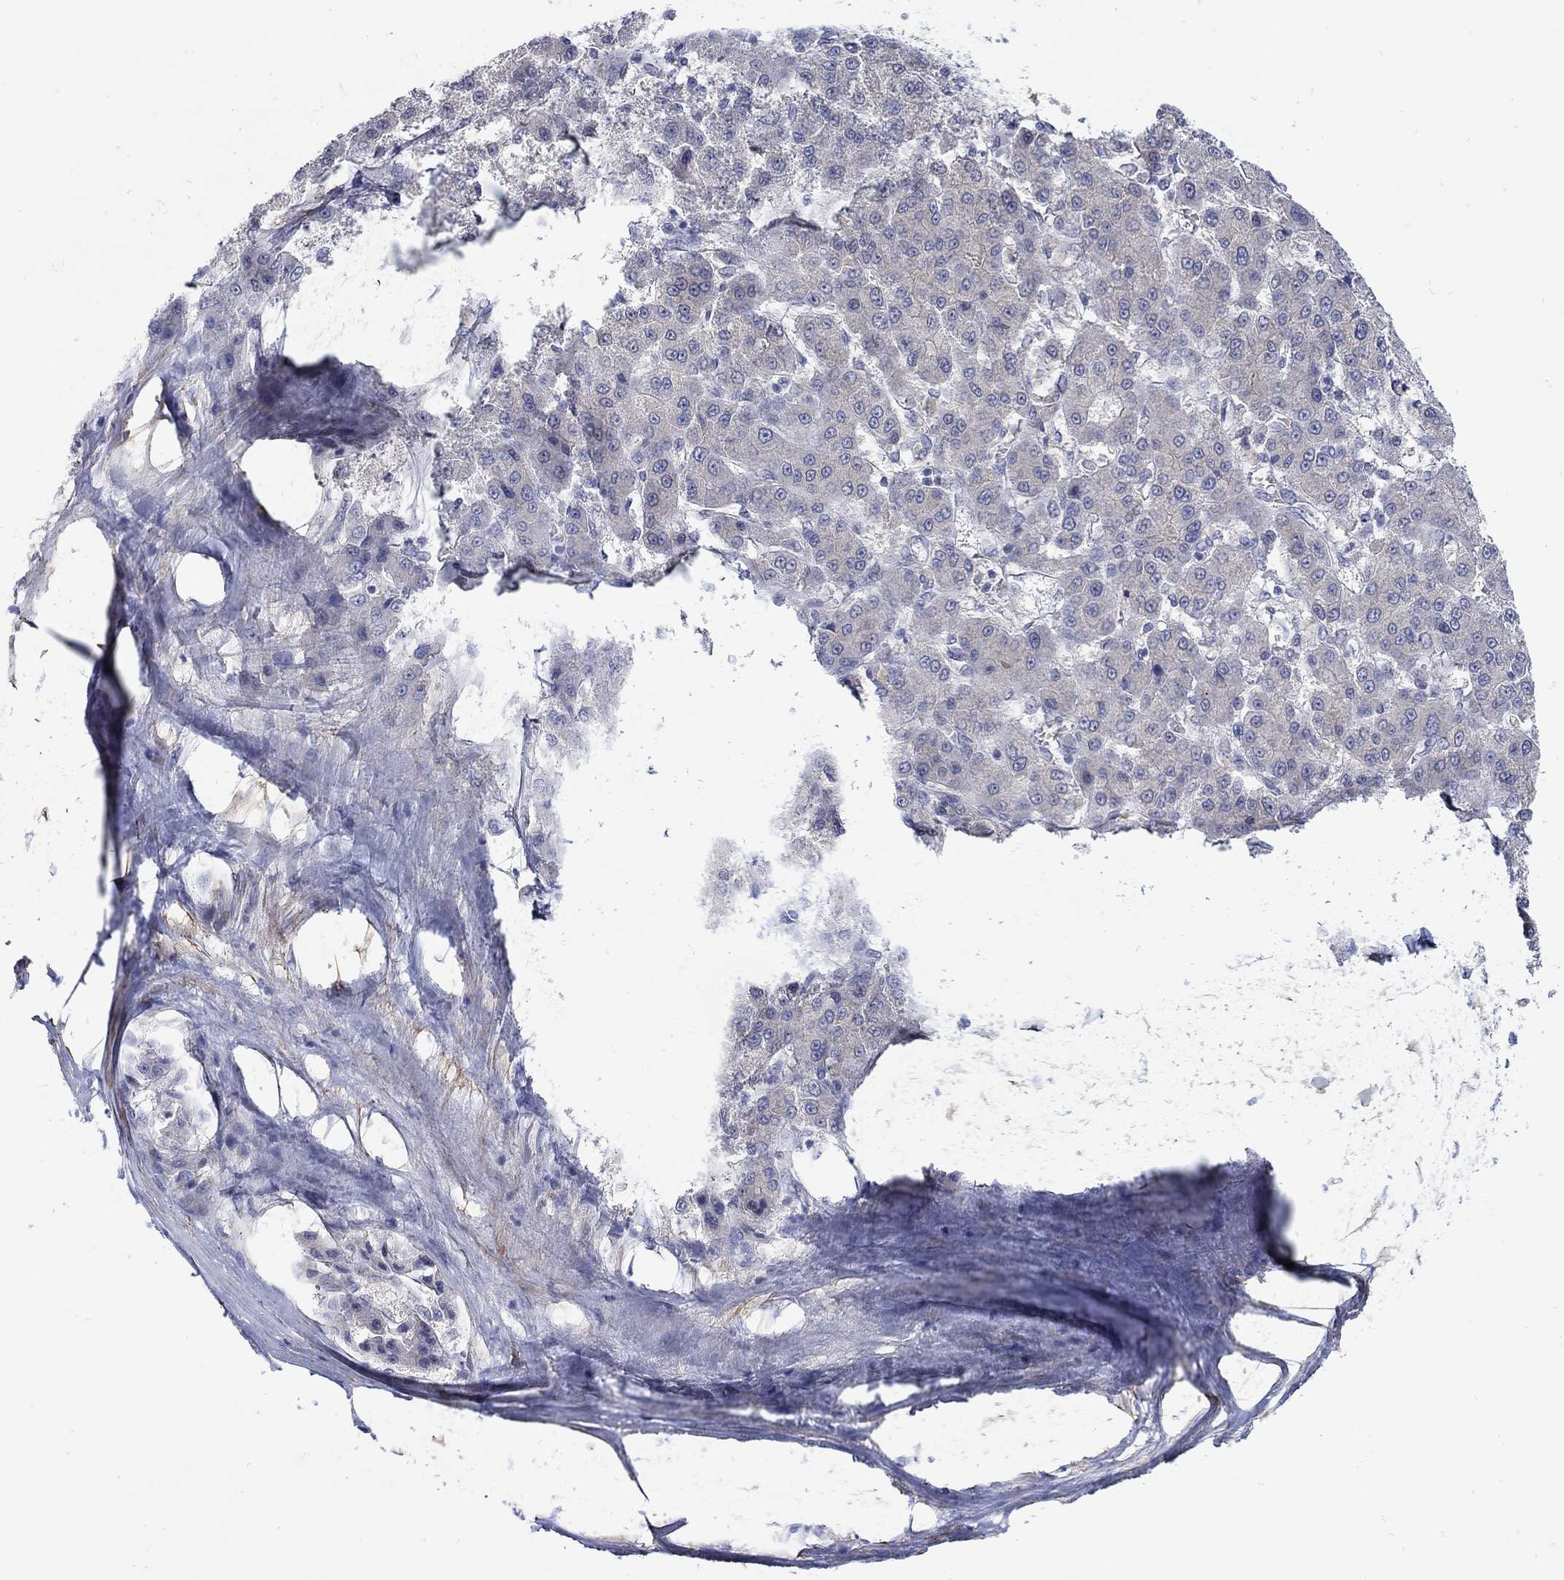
{"staining": {"intensity": "negative", "quantity": "none", "location": "none"}, "tissue": "liver cancer", "cell_type": "Tumor cells", "image_type": "cancer", "snomed": [{"axis": "morphology", "description": "Carcinoma, Hepatocellular, NOS"}, {"axis": "topography", "description": "Liver"}], "caption": "Liver cancer (hepatocellular carcinoma) was stained to show a protein in brown. There is no significant positivity in tumor cells.", "gene": "SCN7A", "patient": {"sex": "male", "age": 70}}